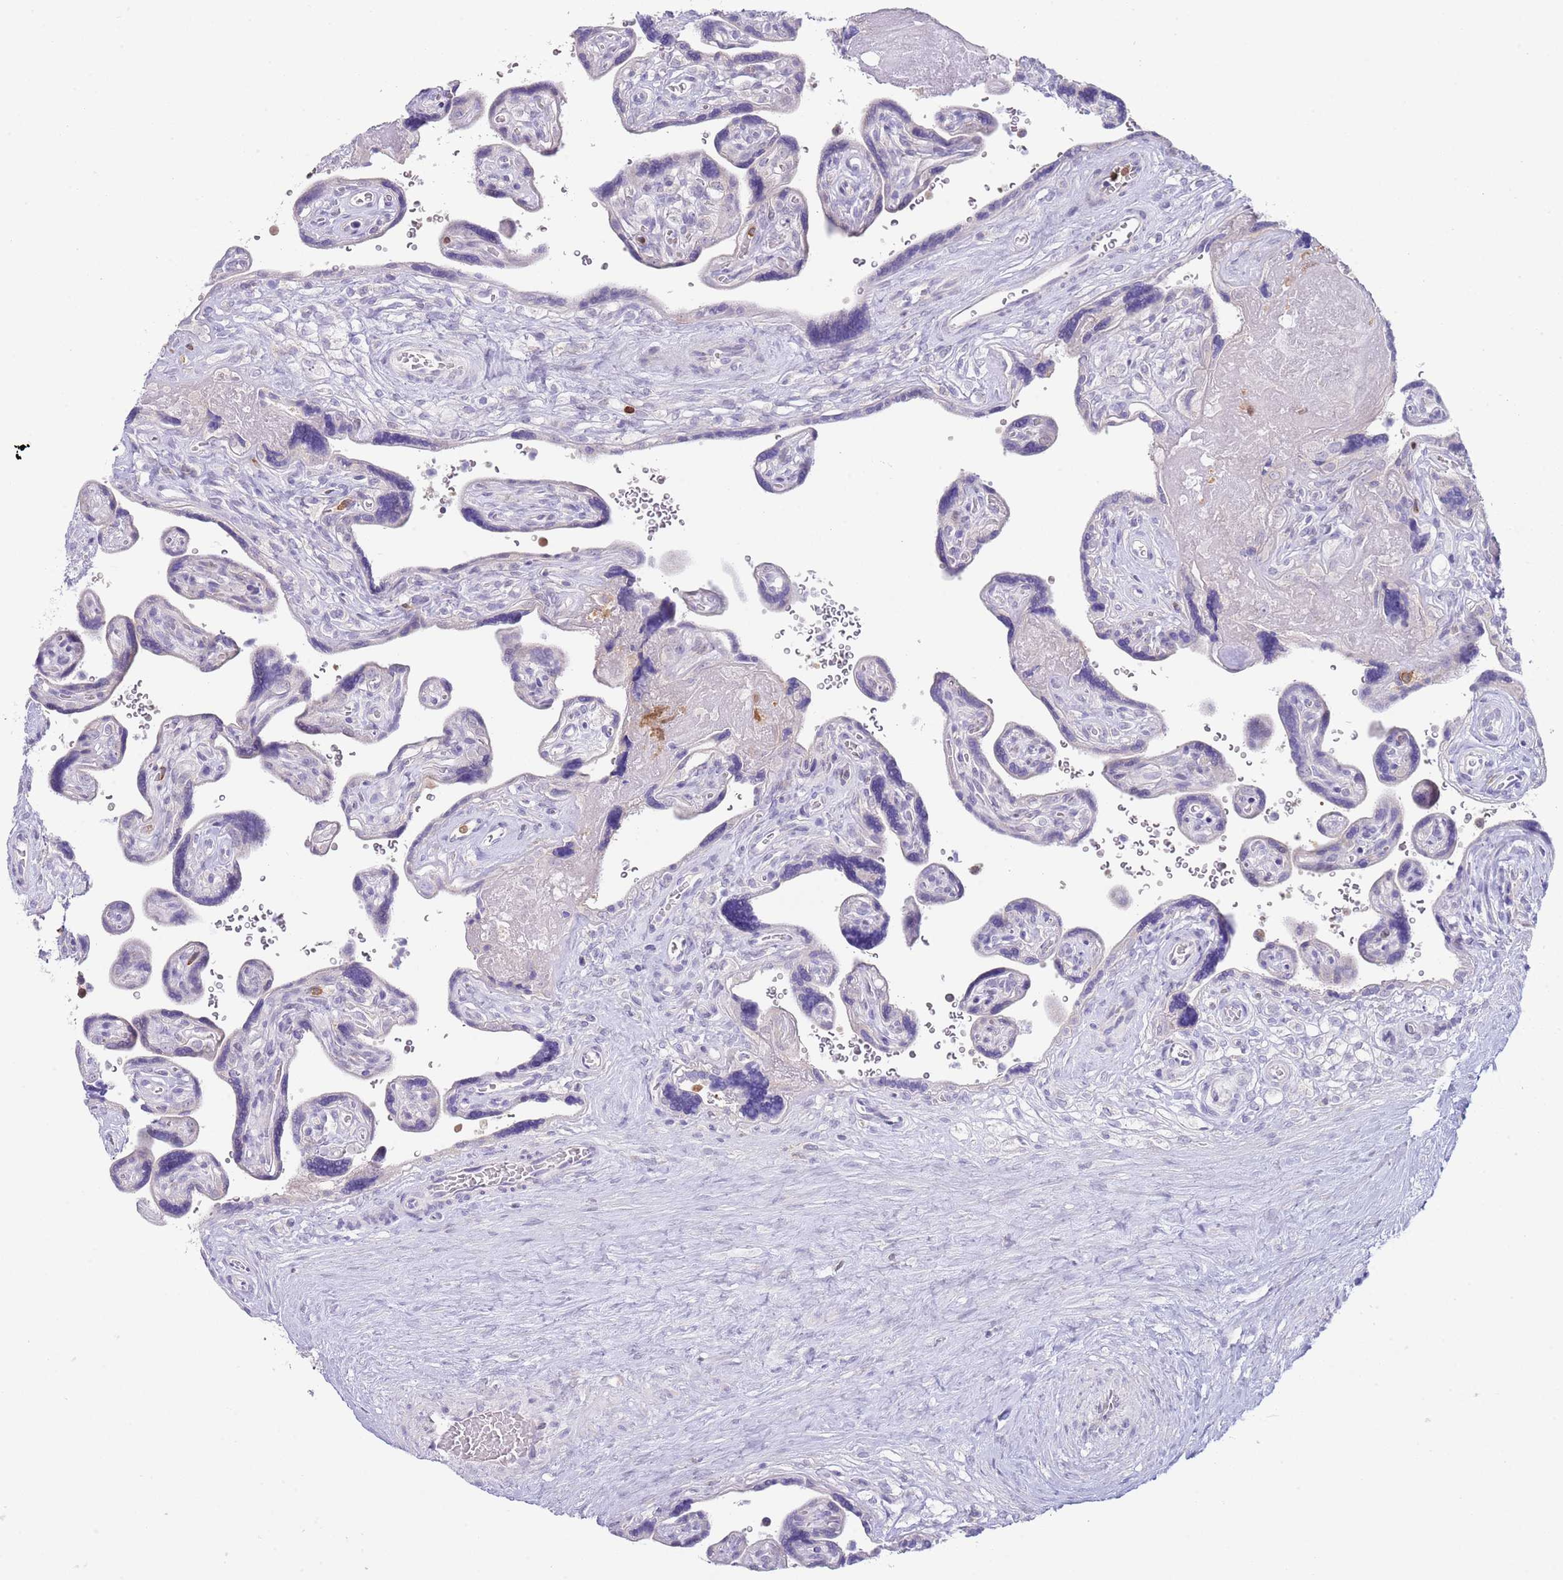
{"staining": {"intensity": "negative", "quantity": "none", "location": "none"}, "tissue": "placenta", "cell_type": "Trophoblastic cells", "image_type": "normal", "snomed": [{"axis": "morphology", "description": "Normal tissue, NOS"}, {"axis": "topography", "description": "Placenta"}], "caption": "IHC histopathology image of normal placenta stained for a protein (brown), which reveals no positivity in trophoblastic cells. (DAB immunohistochemistry visualized using brightfield microscopy, high magnification).", "gene": "LPXN", "patient": {"sex": "female", "age": 39}}